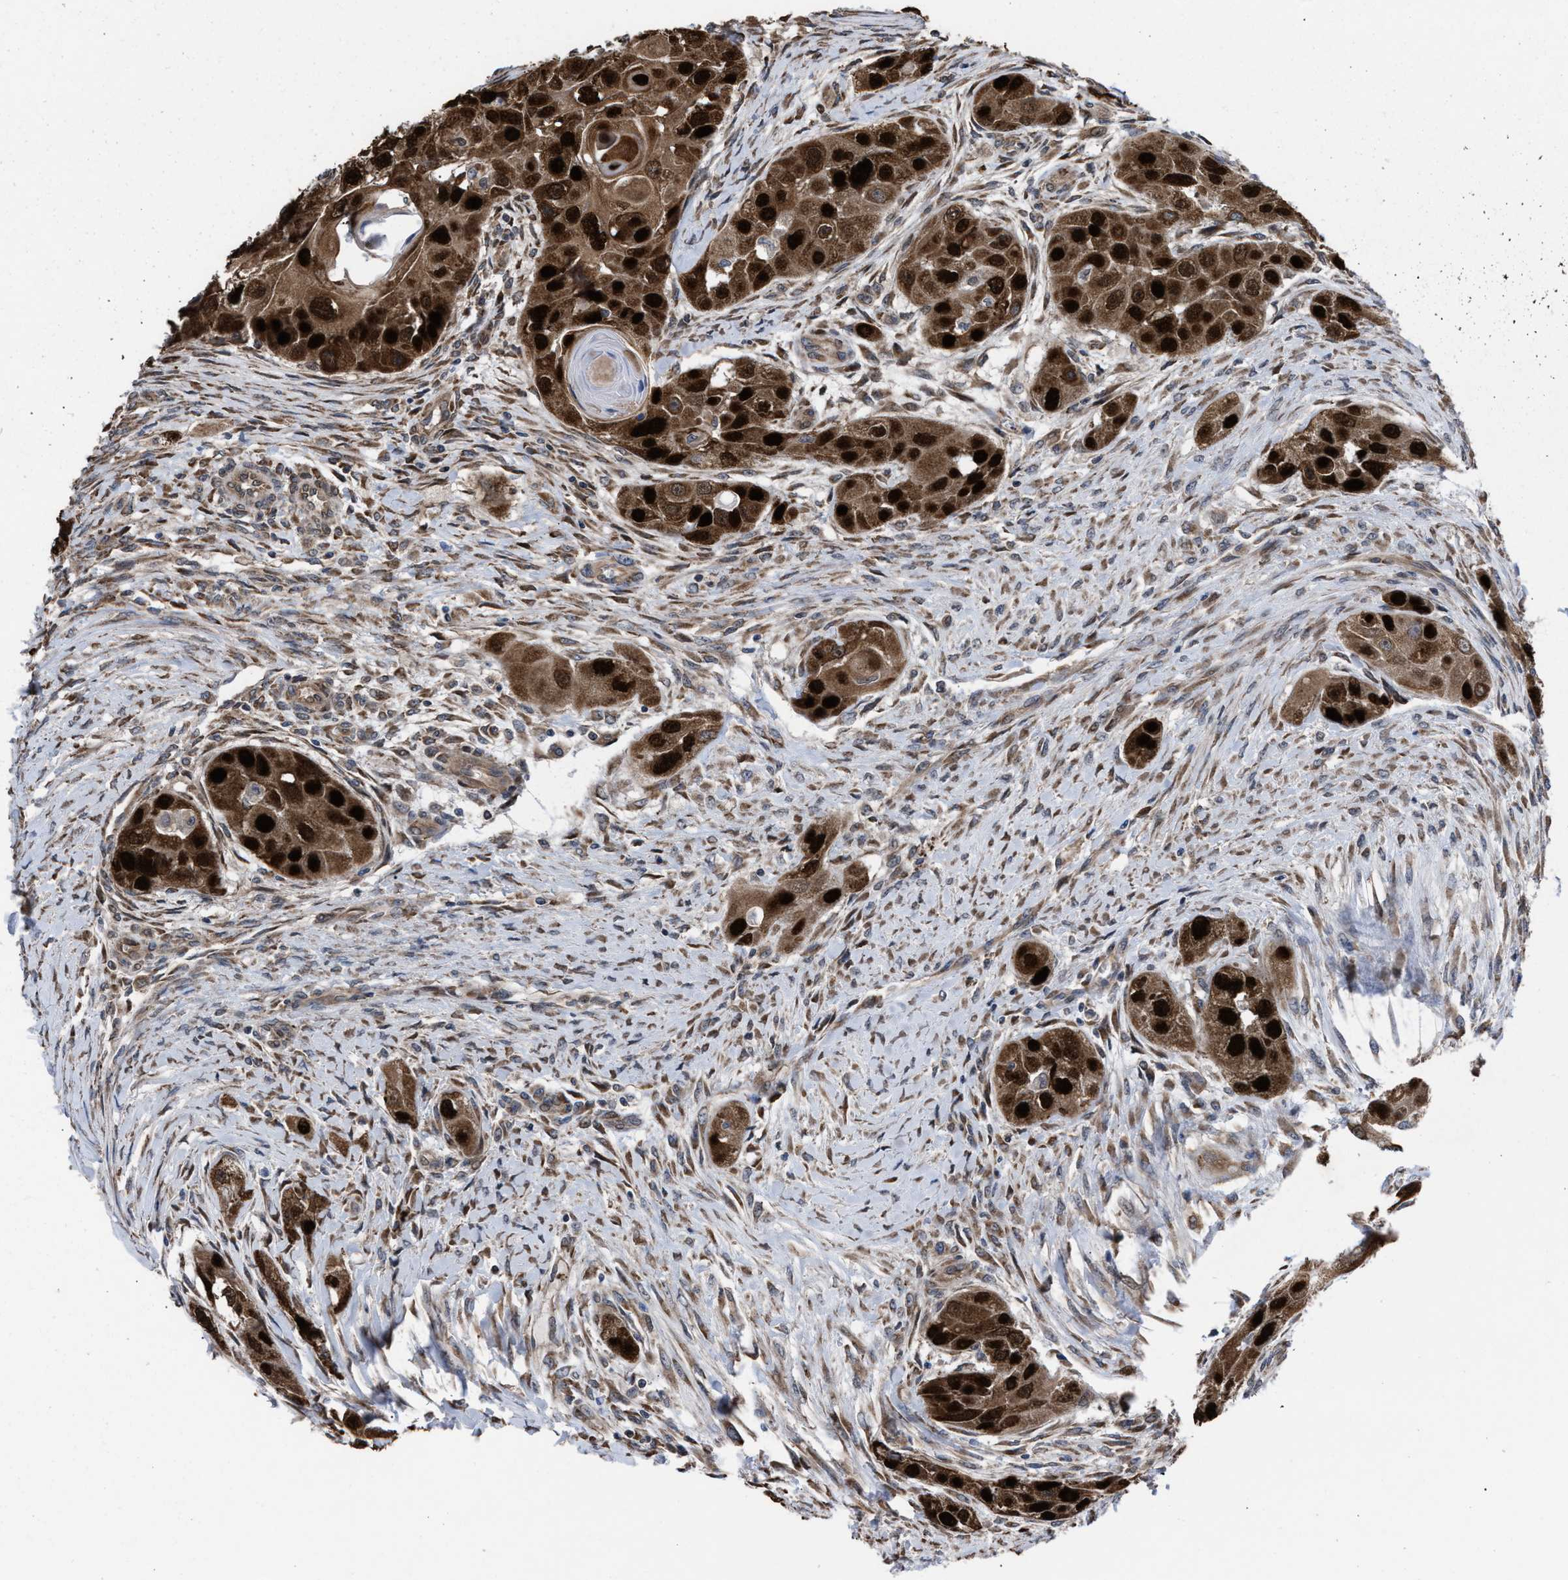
{"staining": {"intensity": "strong", "quantity": ">75%", "location": "cytoplasmic/membranous,nuclear"}, "tissue": "head and neck cancer", "cell_type": "Tumor cells", "image_type": "cancer", "snomed": [{"axis": "morphology", "description": "Normal tissue, NOS"}, {"axis": "morphology", "description": "Squamous cell carcinoma, NOS"}, {"axis": "topography", "description": "Skeletal muscle"}, {"axis": "topography", "description": "Head-Neck"}], "caption": "An image of human head and neck cancer stained for a protein displays strong cytoplasmic/membranous and nuclear brown staining in tumor cells.", "gene": "TP53BP2", "patient": {"sex": "male", "age": 51}}